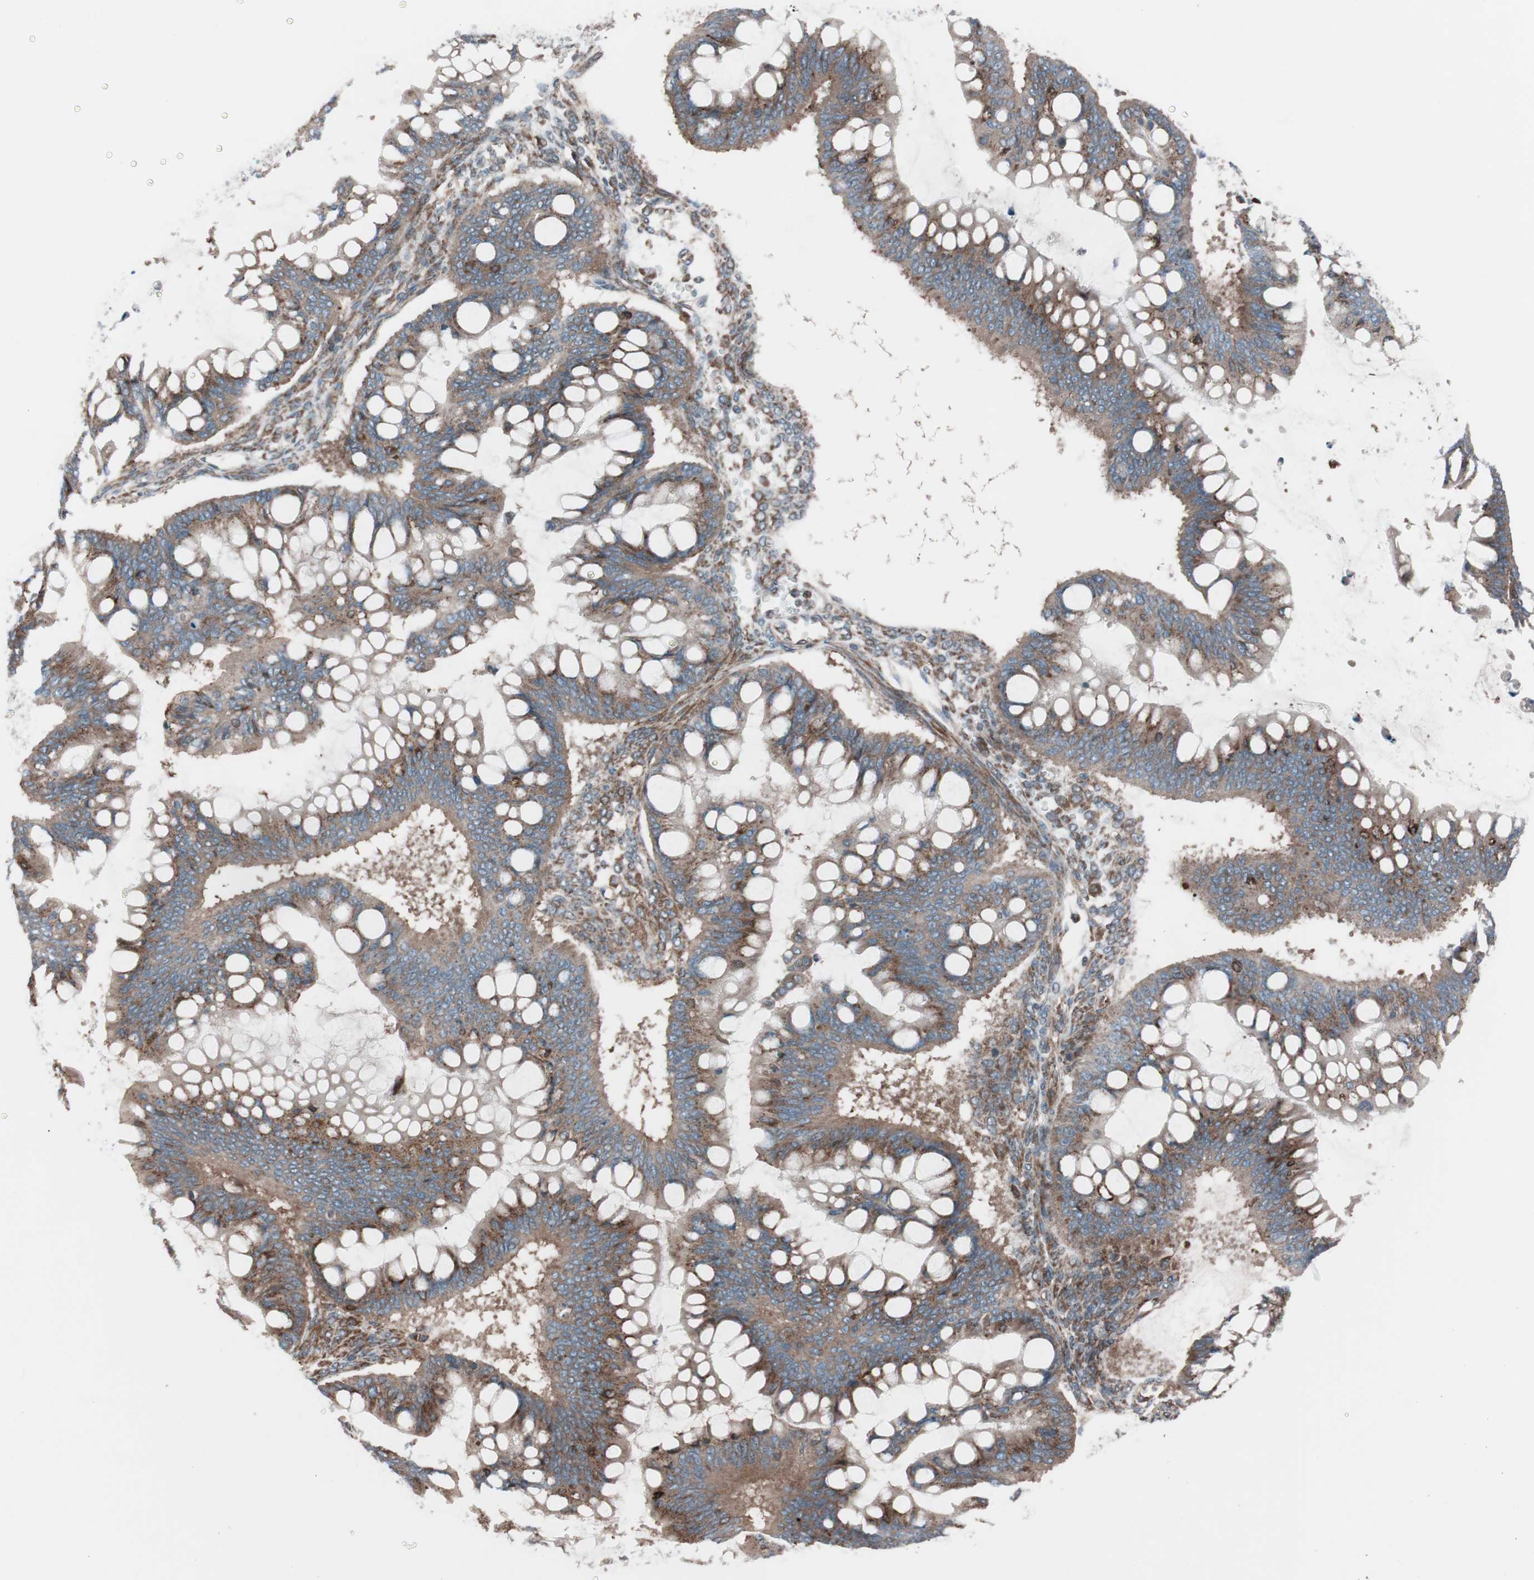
{"staining": {"intensity": "moderate", "quantity": ">75%", "location": "cytoplasmic/membranous"}, "tissue": "ovarian cancer", "cell_type": "Tumor cells", "image_type": "cancer", "snomed": [{"axis": "morphology", "description": "Cystadenocarcinoma, mucinous, NOS"}, {"axis": "topography", "description": "Ovary"}], "caption": "The histopathology image exhibits staining of ovarian mucinous cystadenocarcinoma, revealing moderate cytoplasmic/membranous protein expression (brown color) within tumor cells.", "gene": "SEC31A", "patient": {"sex": "female", "age": 73}}